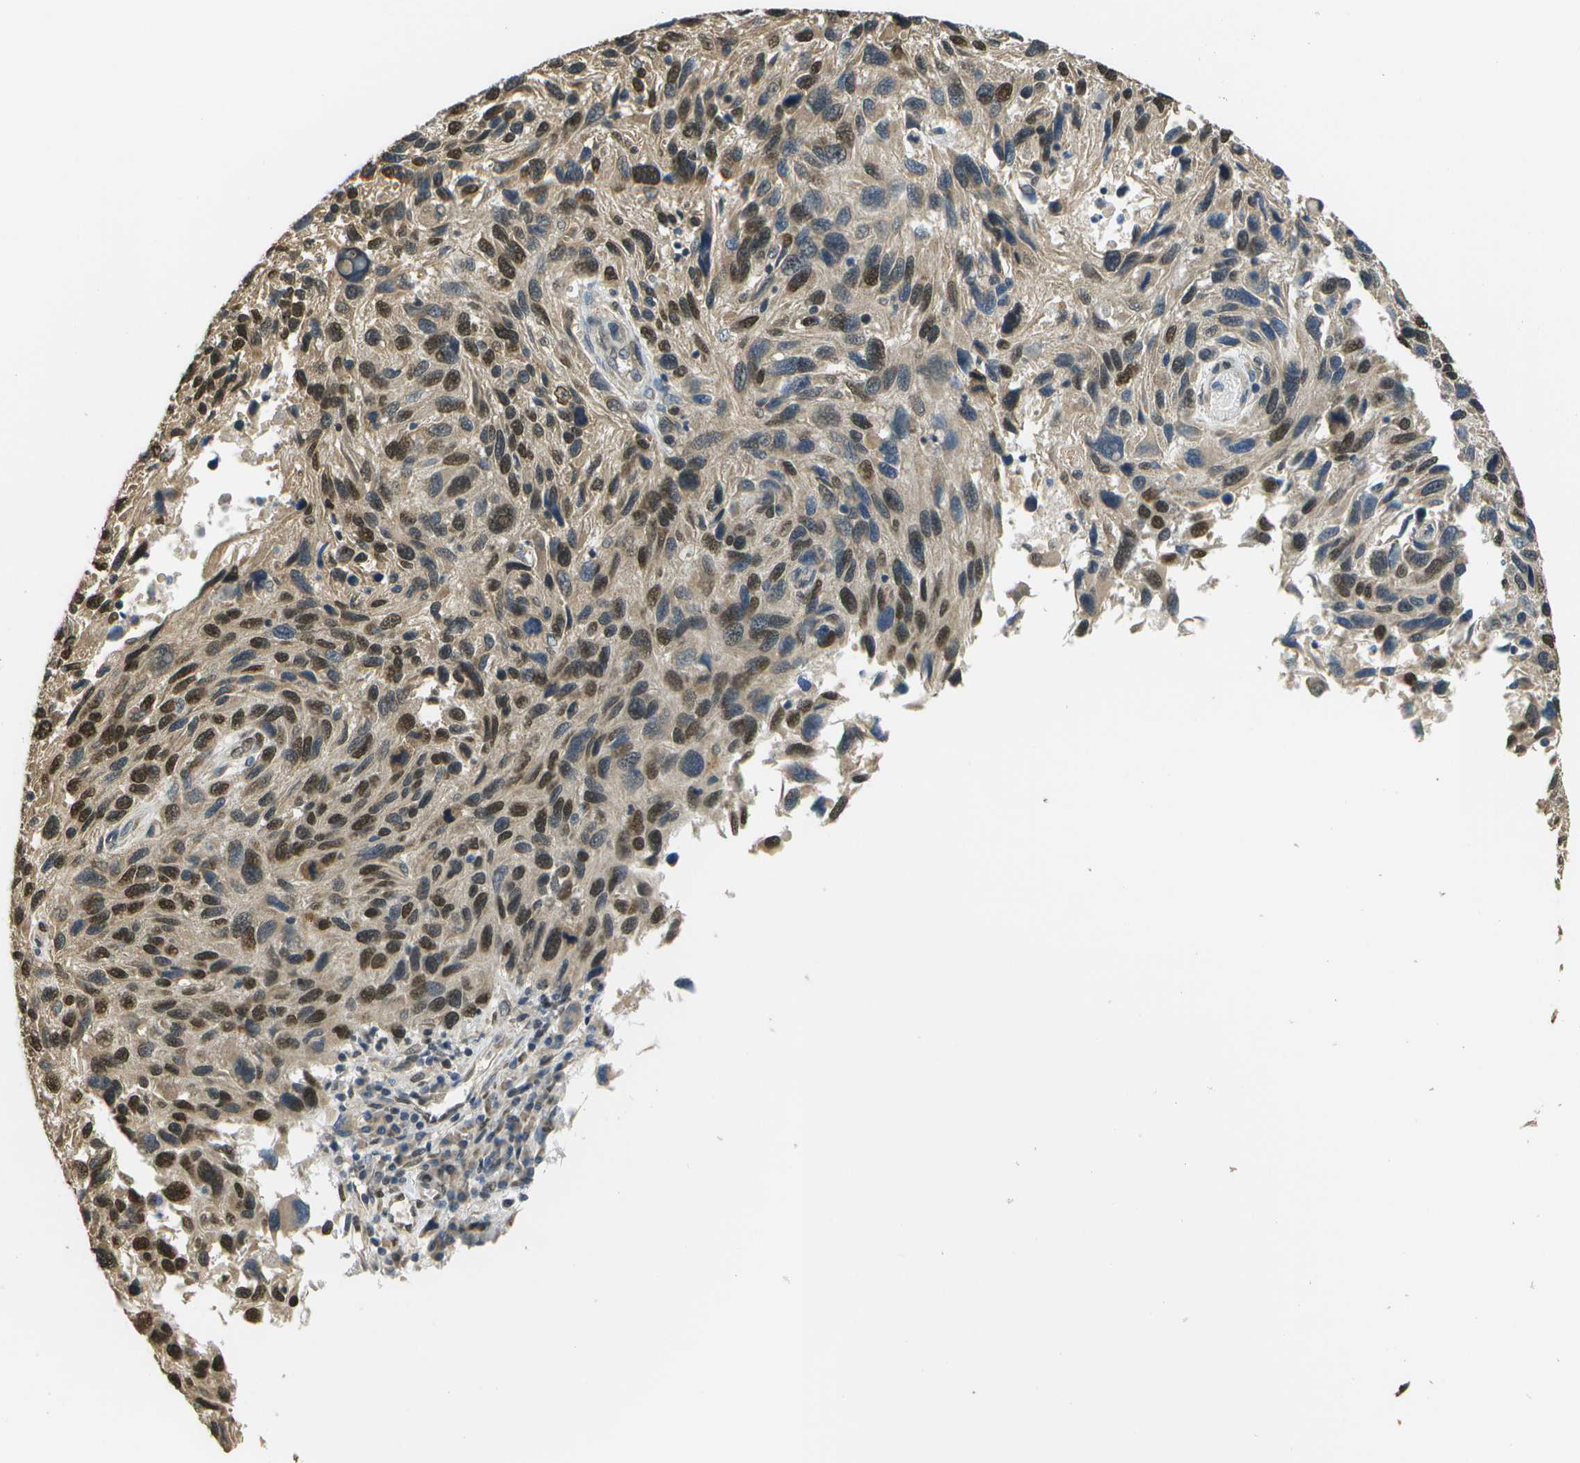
{"staining": {"intensity": "moderate", "quantity": ">75%", "location": "cytoplasmic/membranous,nuclear"}, "tissue": "melanoma", "cell_type": "Tumor cells", "image_type": "cancer", "snomed": [{"axis": "morphology", "description": "Malignant melanoma, NOS"}, {"axis": "topography", "description": "Skin"}], "caption": "This is a photomicrograph of IHC staining of melanoma, which shows moderate expression in the cytoplasmic/membranous and nuclear of tumor cells.", "gene": "ABL2", "patient": {"sex": "male", "age": 53}}